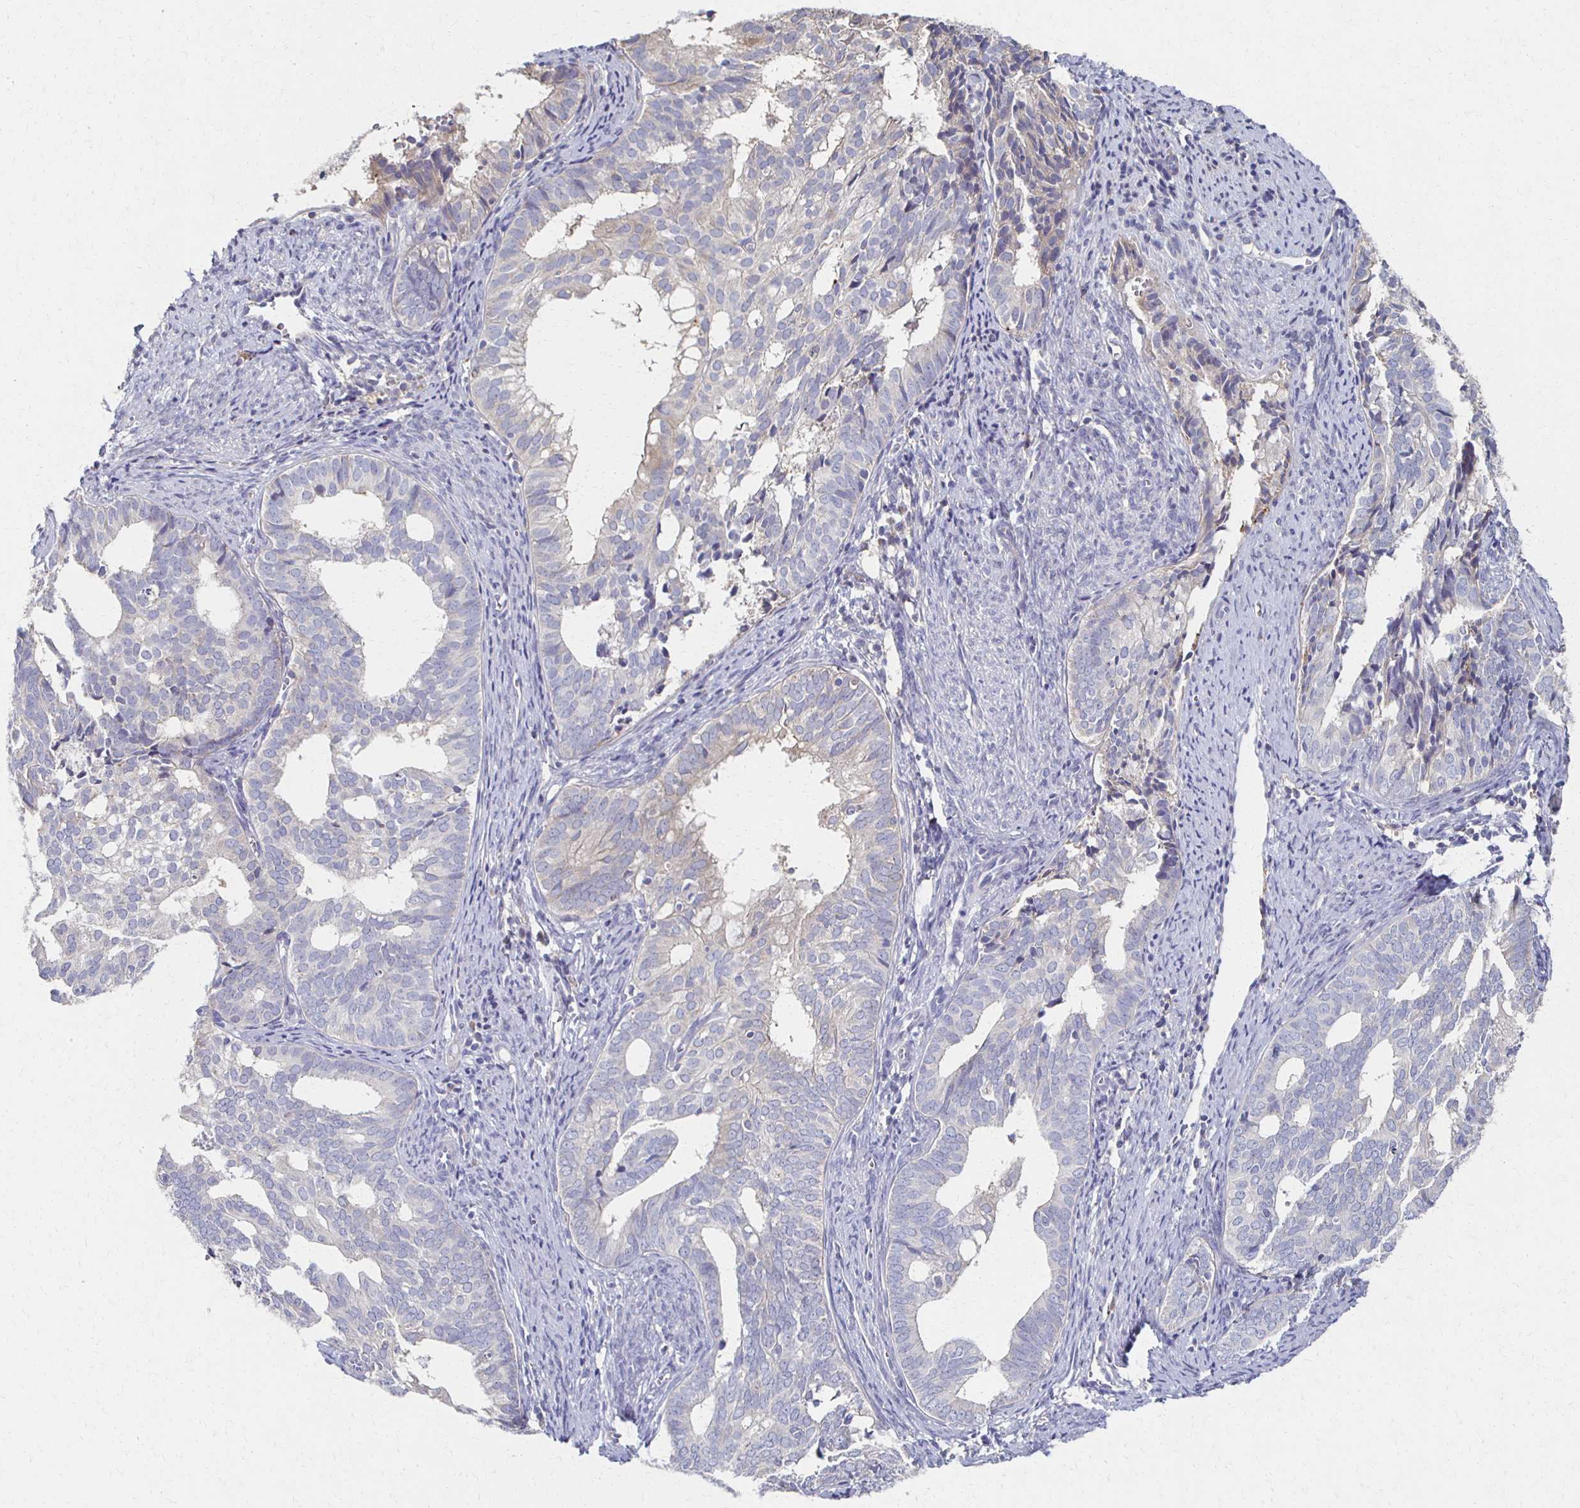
{"staining": {"intensity": "negative", "quantity": "none", "location": "none"}, "tissue": "endometrial cancer", "cell_type": "Tumor cells", "image_type": "cancer", "snomed": [{"axis": "morphology", "description": "Adenocarcinoma, NOS"}, {"axis": "topography", "description": "Endometrium"}], "caption": "Tumor cells are negative for protein expression in human adenocarcinoma (endometrial). (Immunohistochemistry (ihc), brightfield microscopy, high magnification).", "gene": "CX3CR1", "patient": {"sex": "female", "age": 75}}